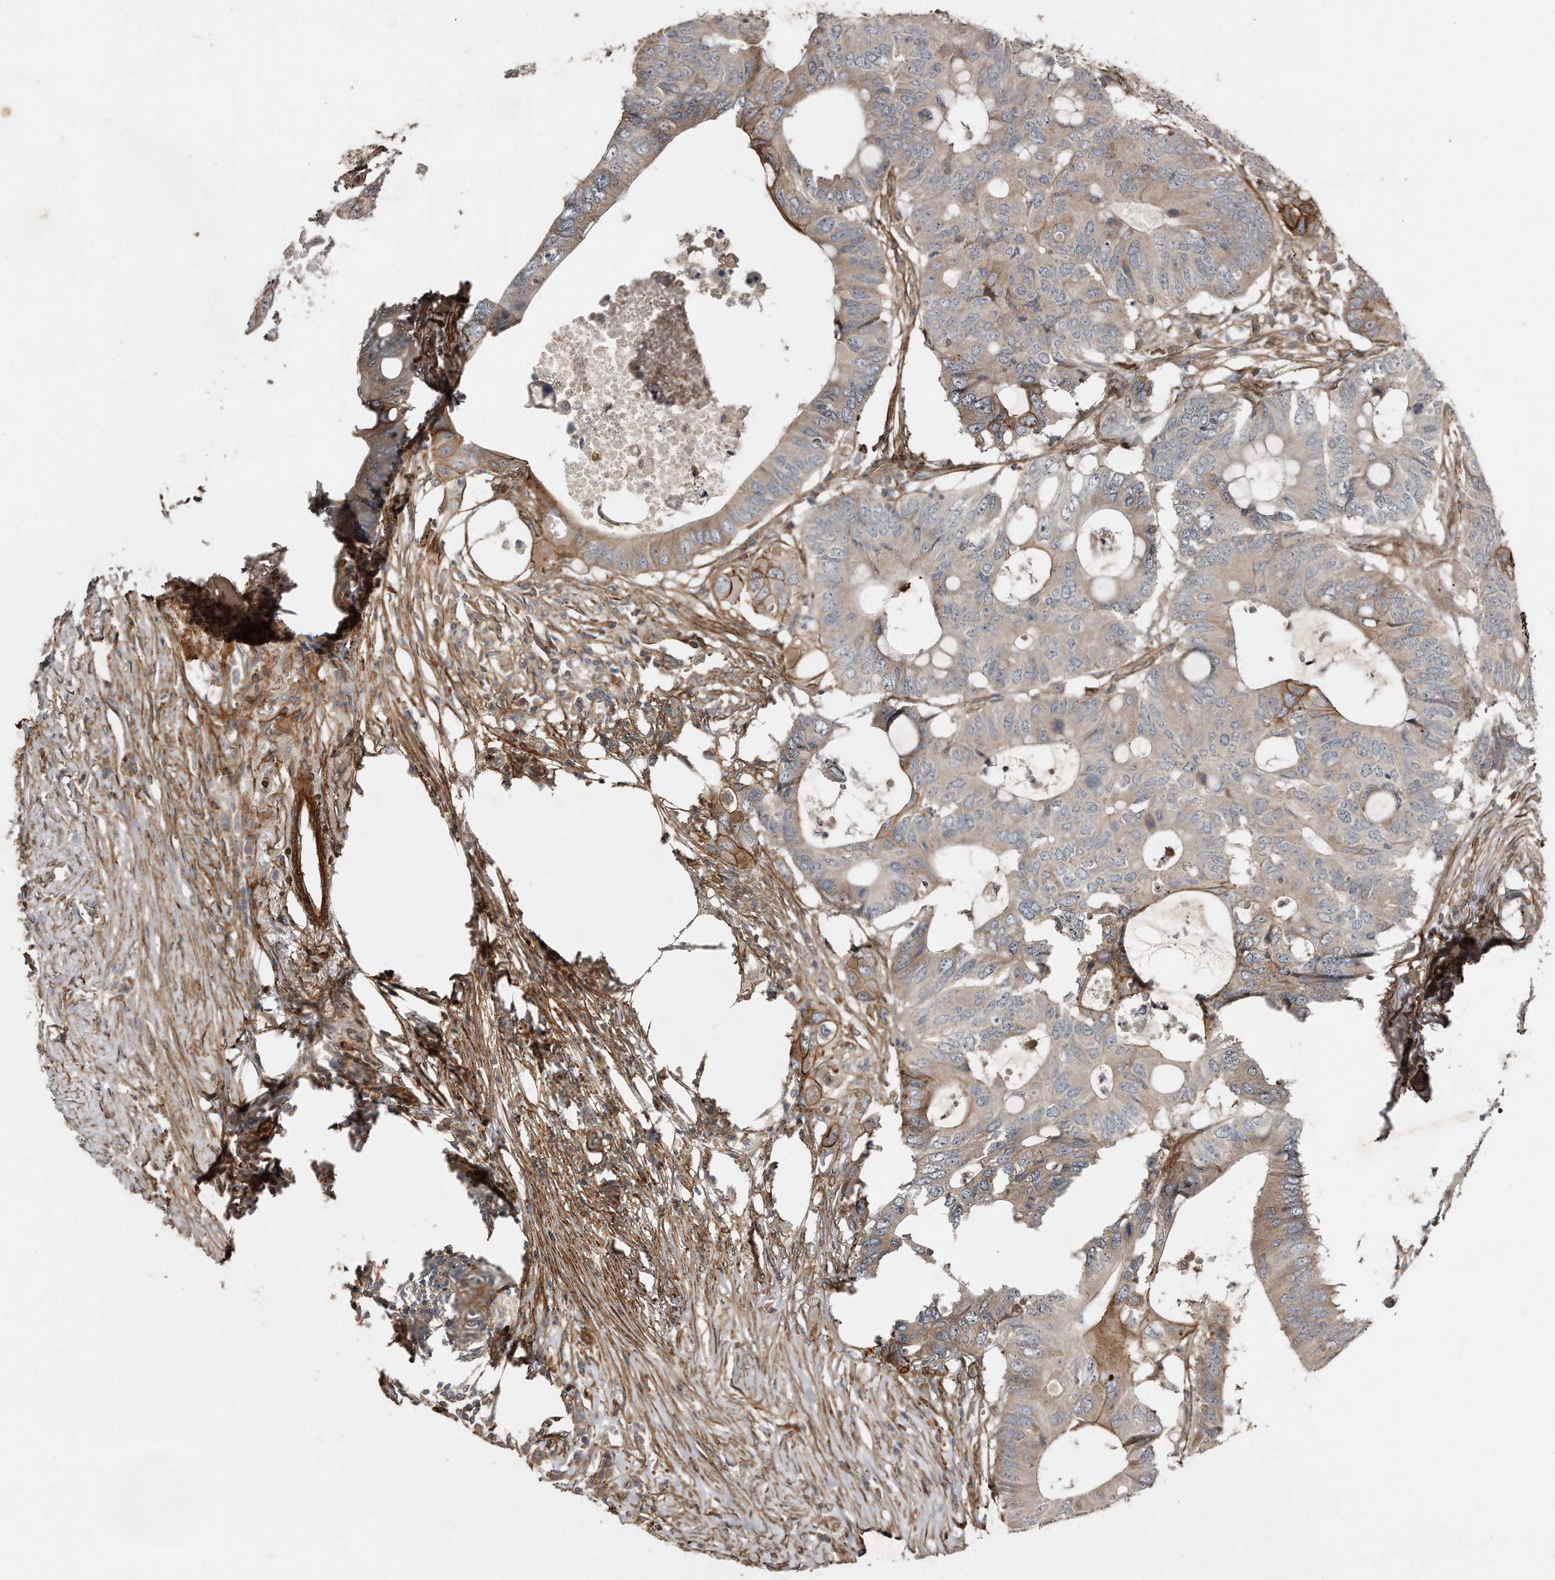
{"staining": {"intensity": "moderate", "quantity": "<25%", "location": "cytoplasmic/membranous"}, "tissue": "colorectal cancer", "cell_type": "Tumor cells", "image_type": "cancer", "snomed": [{"axis": "morphology", "description": "Adenocarcinoma, NOS"}, {"axis": "topography", "description": "Colon"}], "caption": "Moderate cytoplasmic/membranous protein positivity is present in about <25% of tumor cells in colorectal adenocarcinoma. Ihc stains the protein in brown and the nuclei are stained blue.", "gene": "SNAP47", "patient": {"sex": "male", "age": 71}}